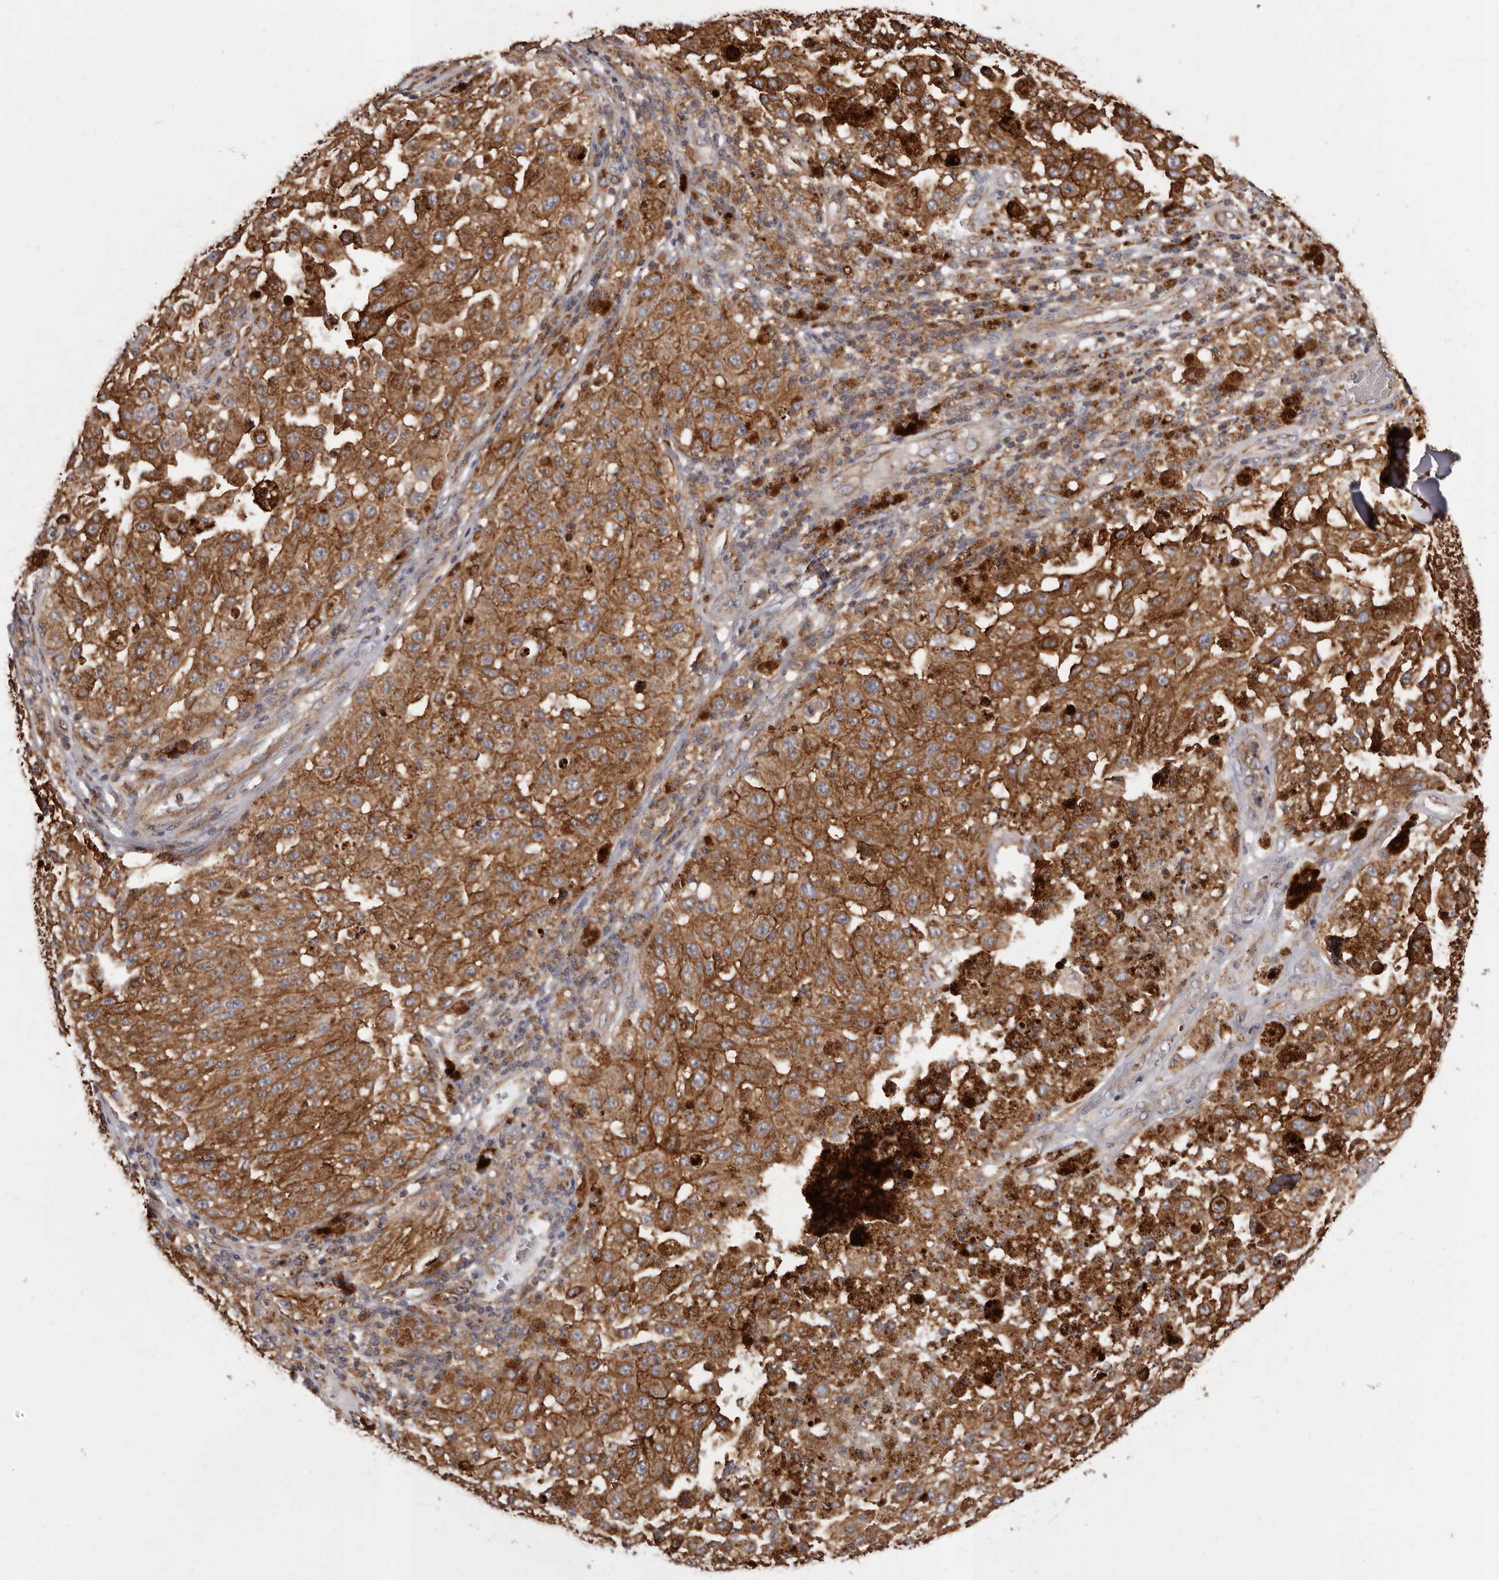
{"staining": {"intensity": "moderate", "quantity": ">75%", "location": "cytoplasmic/membranous"}, "tissue": "melanoma", "cell_type": "Tumor cells", "image_type": "cancer", "snomed": [{"axis": "morphology", "description": "Malignant melanoma, NOS"}, {"axis": "topography", "description": "Skin"}], "caption": "Human malignant melanoma stained with a brown dye shows moderate cytoplasmic/membranous positive positivity in about >75% of tumor cells.", "gene": "COQ8B", "patient": {"sex": "female", "age": 64}}